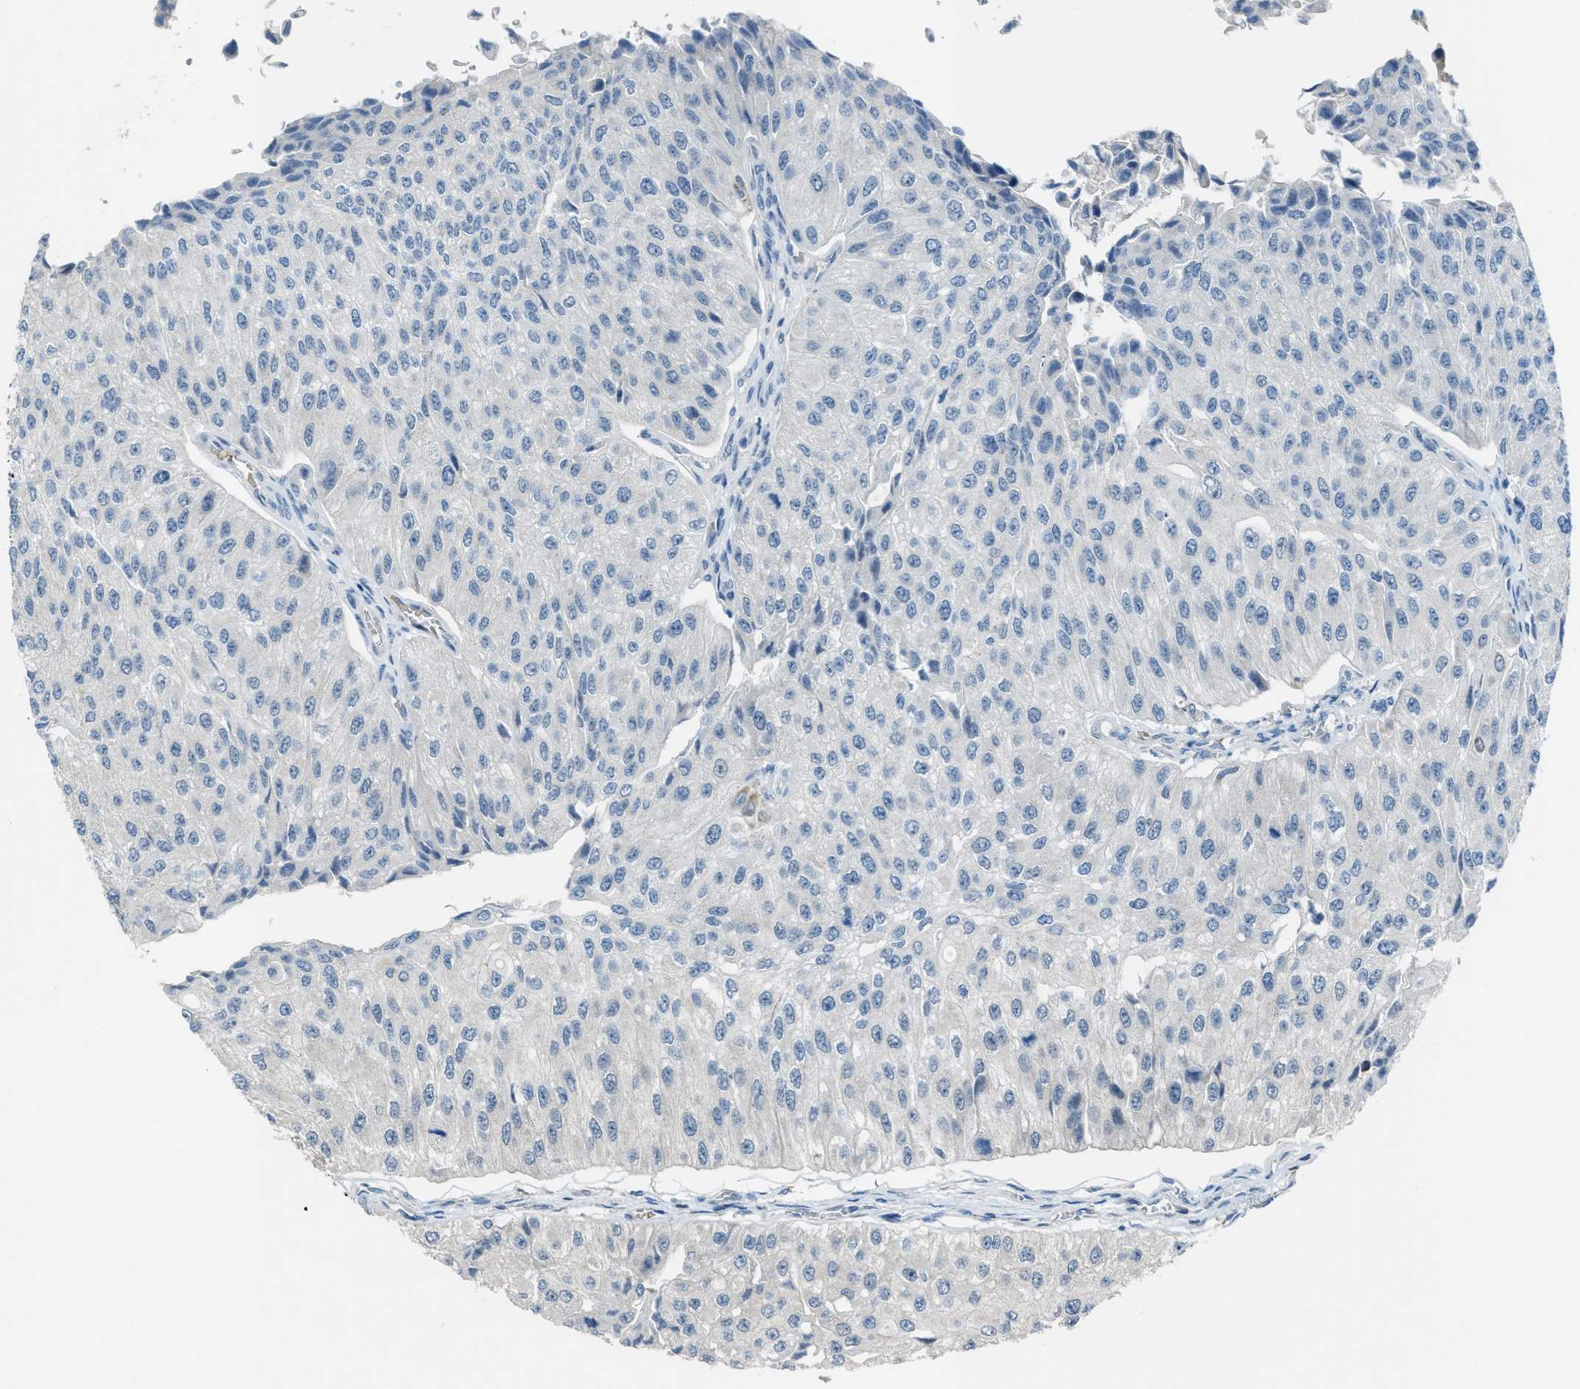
{"staining": {"intensity": "negative", "quantity": "none", "location": "none"}, "tissue": "urothelial cancer", "cell_type": "Tumor cells", "image_type": "cancer", "snomed": [{"axis": "morphology", "description": "Urothelial carcinoma, High grade"}, {"axis": "topography", "description": "Kidney"}, {"axis": "topography", "description": "Urinary bladder"}], "caption": "High magnification brightfield microscopy of urothelial carcinoma (high-grade) stained with DAB (brown) and counterstained with hematoxylin (blue): tumor cells show no significant staining. The staining was performed using DAB (3,3'-diaminobenzidine) to visualize the protein expression in brown, while the nuclei were stained in blue with hematoxylin (Magnification: 20x).", "gene": "CDON", "patient": {"sex": "male", "age": 77}}